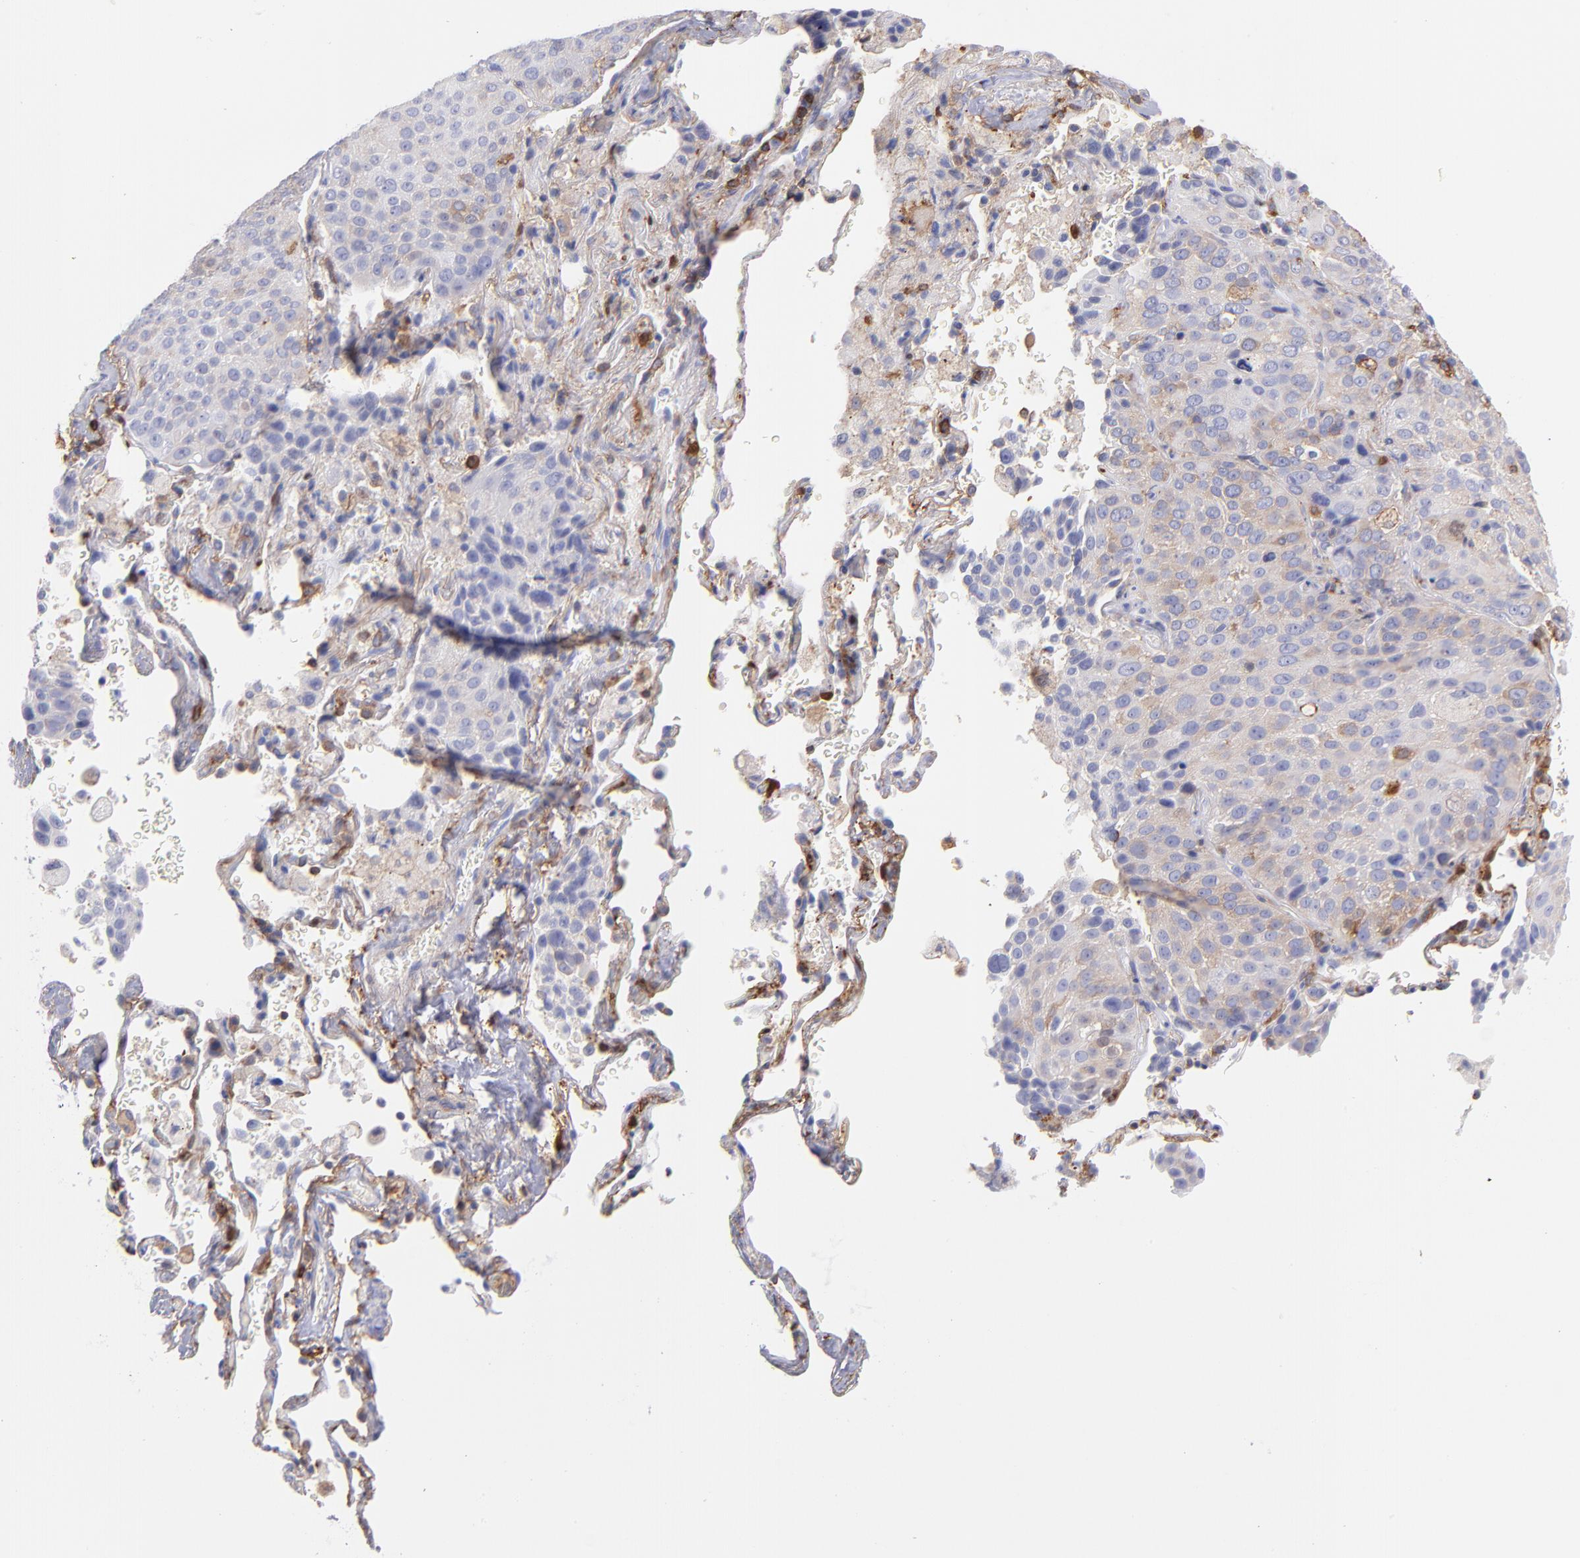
{"staining": {"intensity": "weak", "quantity": ">75%", "location": "cytoplasmic/membranous"}, "tissue": "lung cancer", "cell_type": "Tumor cells", "image_type": "cancer", "snomed": [{"axis": "morphology", "description": "Squamous cell carcinoma, NOS"}, {"axis": "topography", "description": "Lung"}], "caption": "This micrograph shows IHC staining of human lung squamous cell carcinoma, with low weak cytoplasmic/membranous positivity in approximately >75% of tumor cells.", "gene": "PRKCA", "patient": {"sex": "male", "age": 54}}